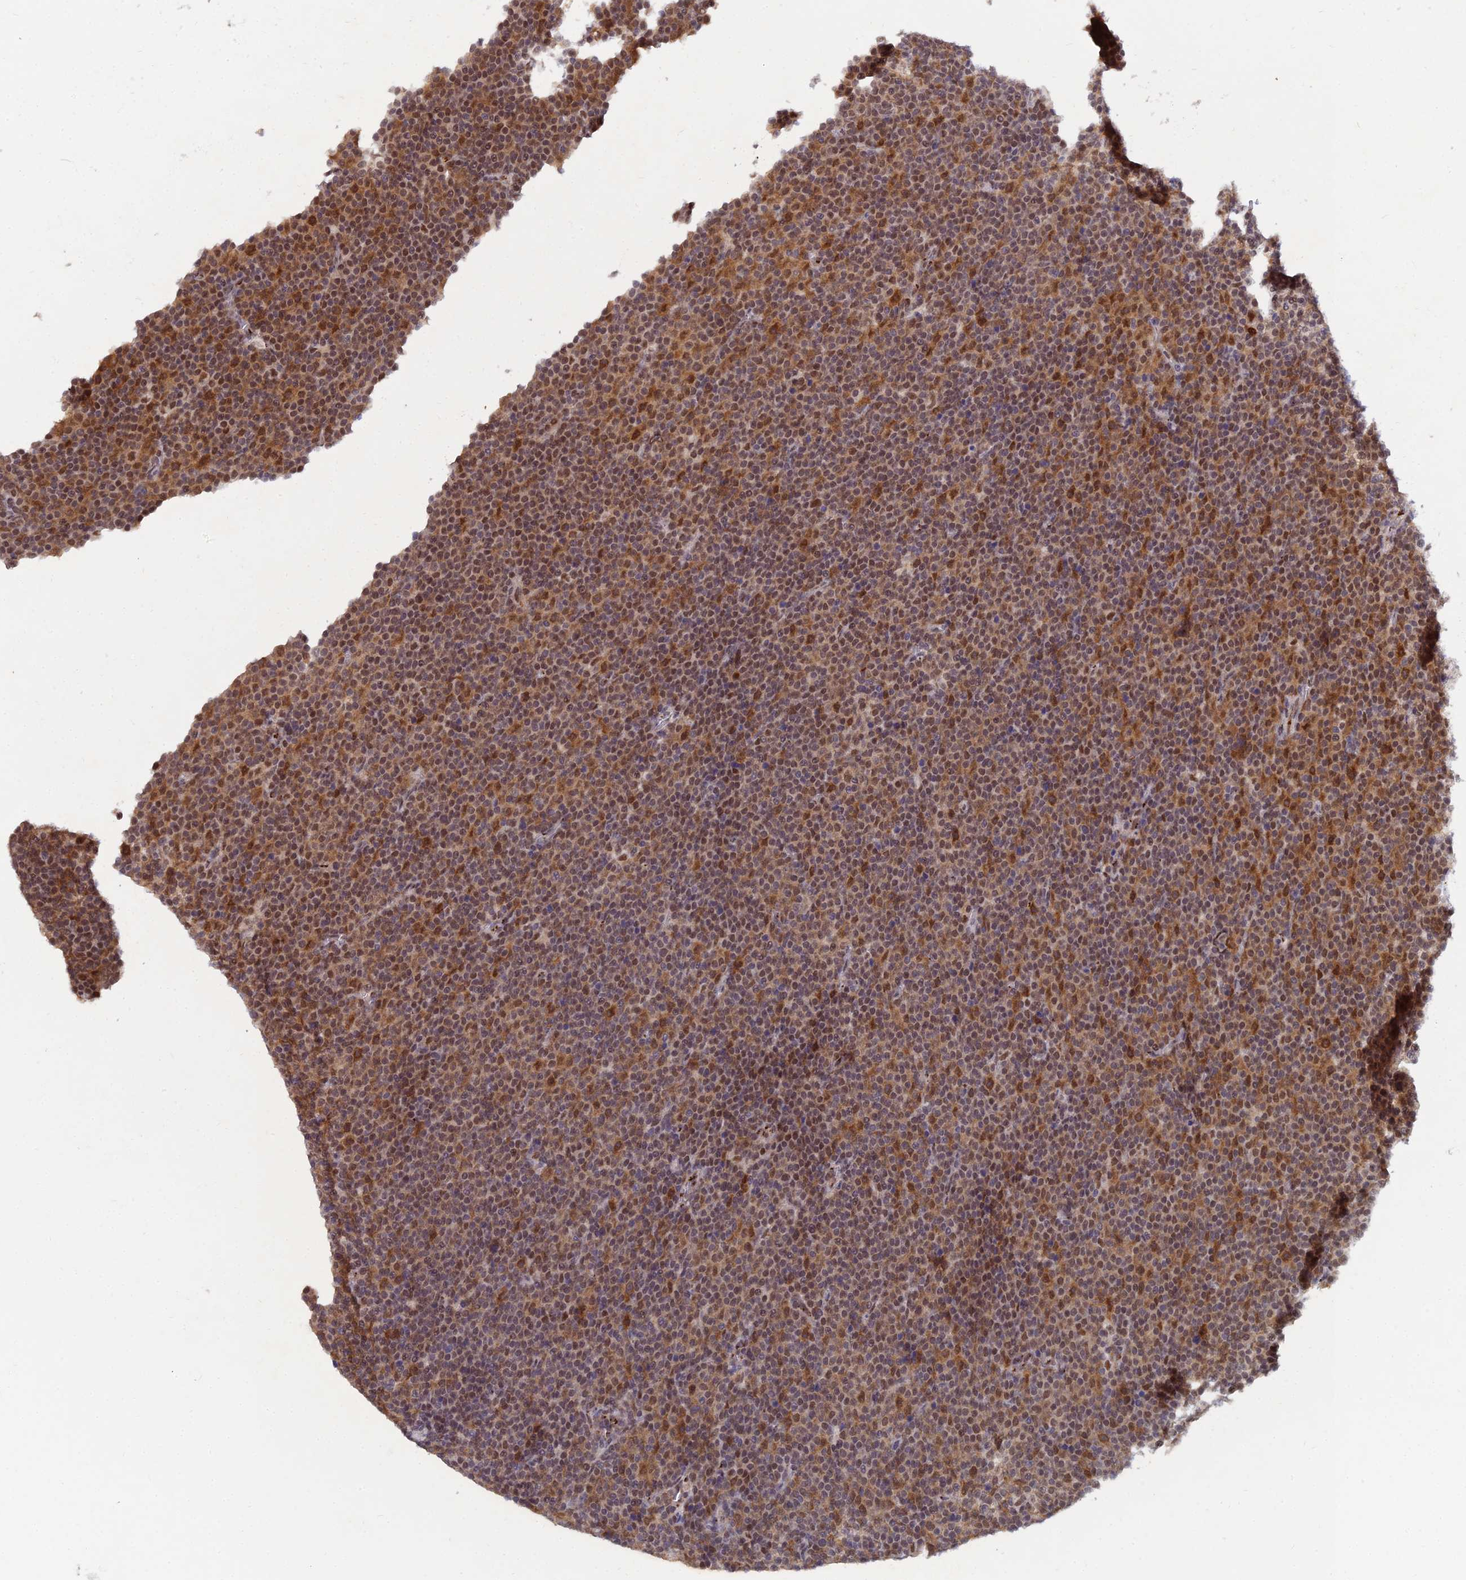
{"staining": {"intensity": "strong", "quantity": ">75%", "location": "cytoplasmic/membranous,nuclear"}, "tissue": "lymphoma", "cell_type": "Tumor cells", "image_type": "cancer", "snomed": [{"axis": "morphology", "description": "Malignant lymphoma, non-Hodgkin's type, Low grade"}, {"axis": "topography", "description": "Lymph node"}], "caption": "Strong cytoplasmic/membranous and nuclear expression is identified in approximately >75% of tumor cells in malignant lymphoma, non-Hodgkin's type (low-grade).", "gene": "THOC3", "patient": {"sex": "female", "age": 67}}